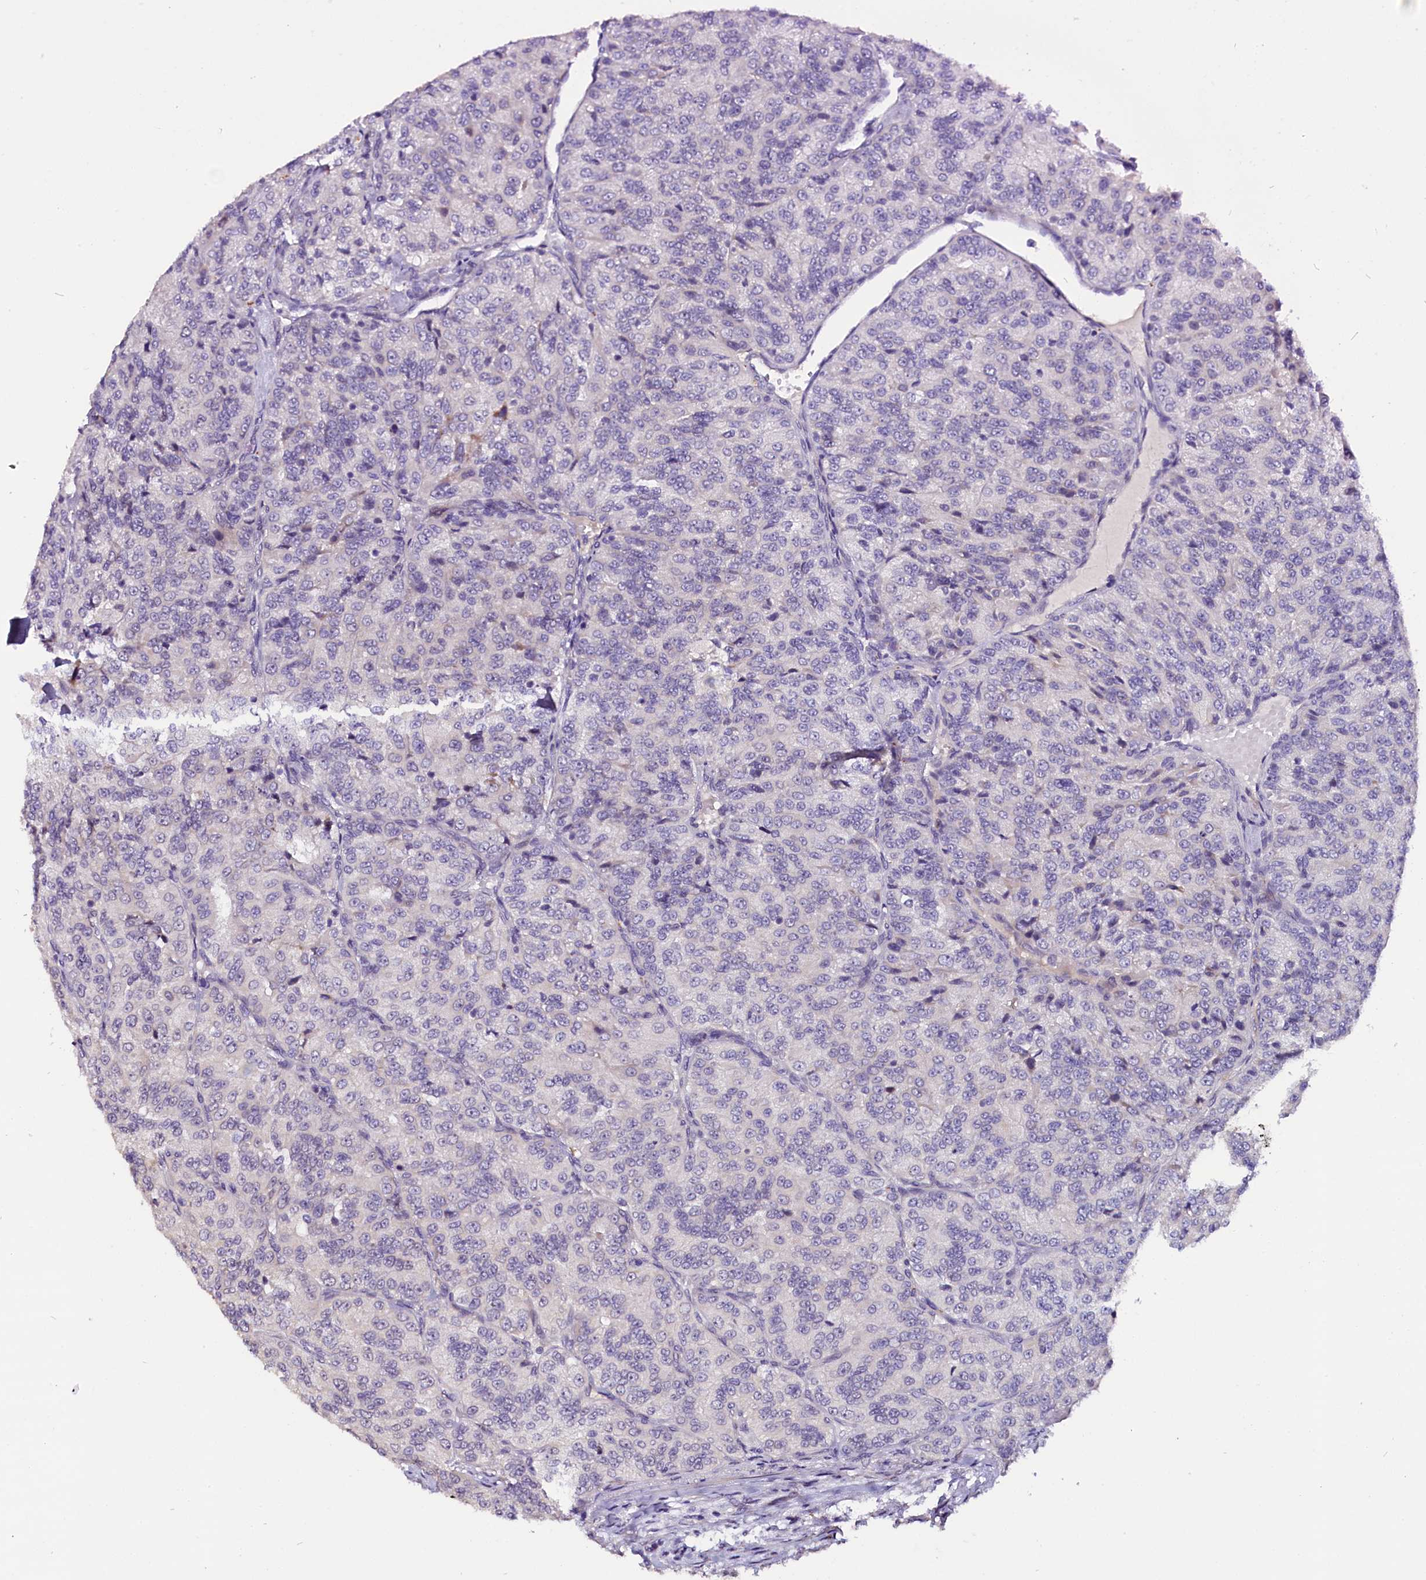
{"staining": {"intensity": "negative", "quantity": "none", "location": "none"}, "tissue": "renal cancer", "cell_type": "Tumor cells", "image_type": "cancer", "snomed": [{"axis": "morphology", "description": "Adenocarcinoma, NOS"}, {"axis": "topography", "description": "Kidney"}], "caption": "Human renal cancer stained for a protein using immunohistochemistry reveals no expression in tumor cells.", "gene": "RPUSD2", "patient": {"sex": "female", "age": 63}}